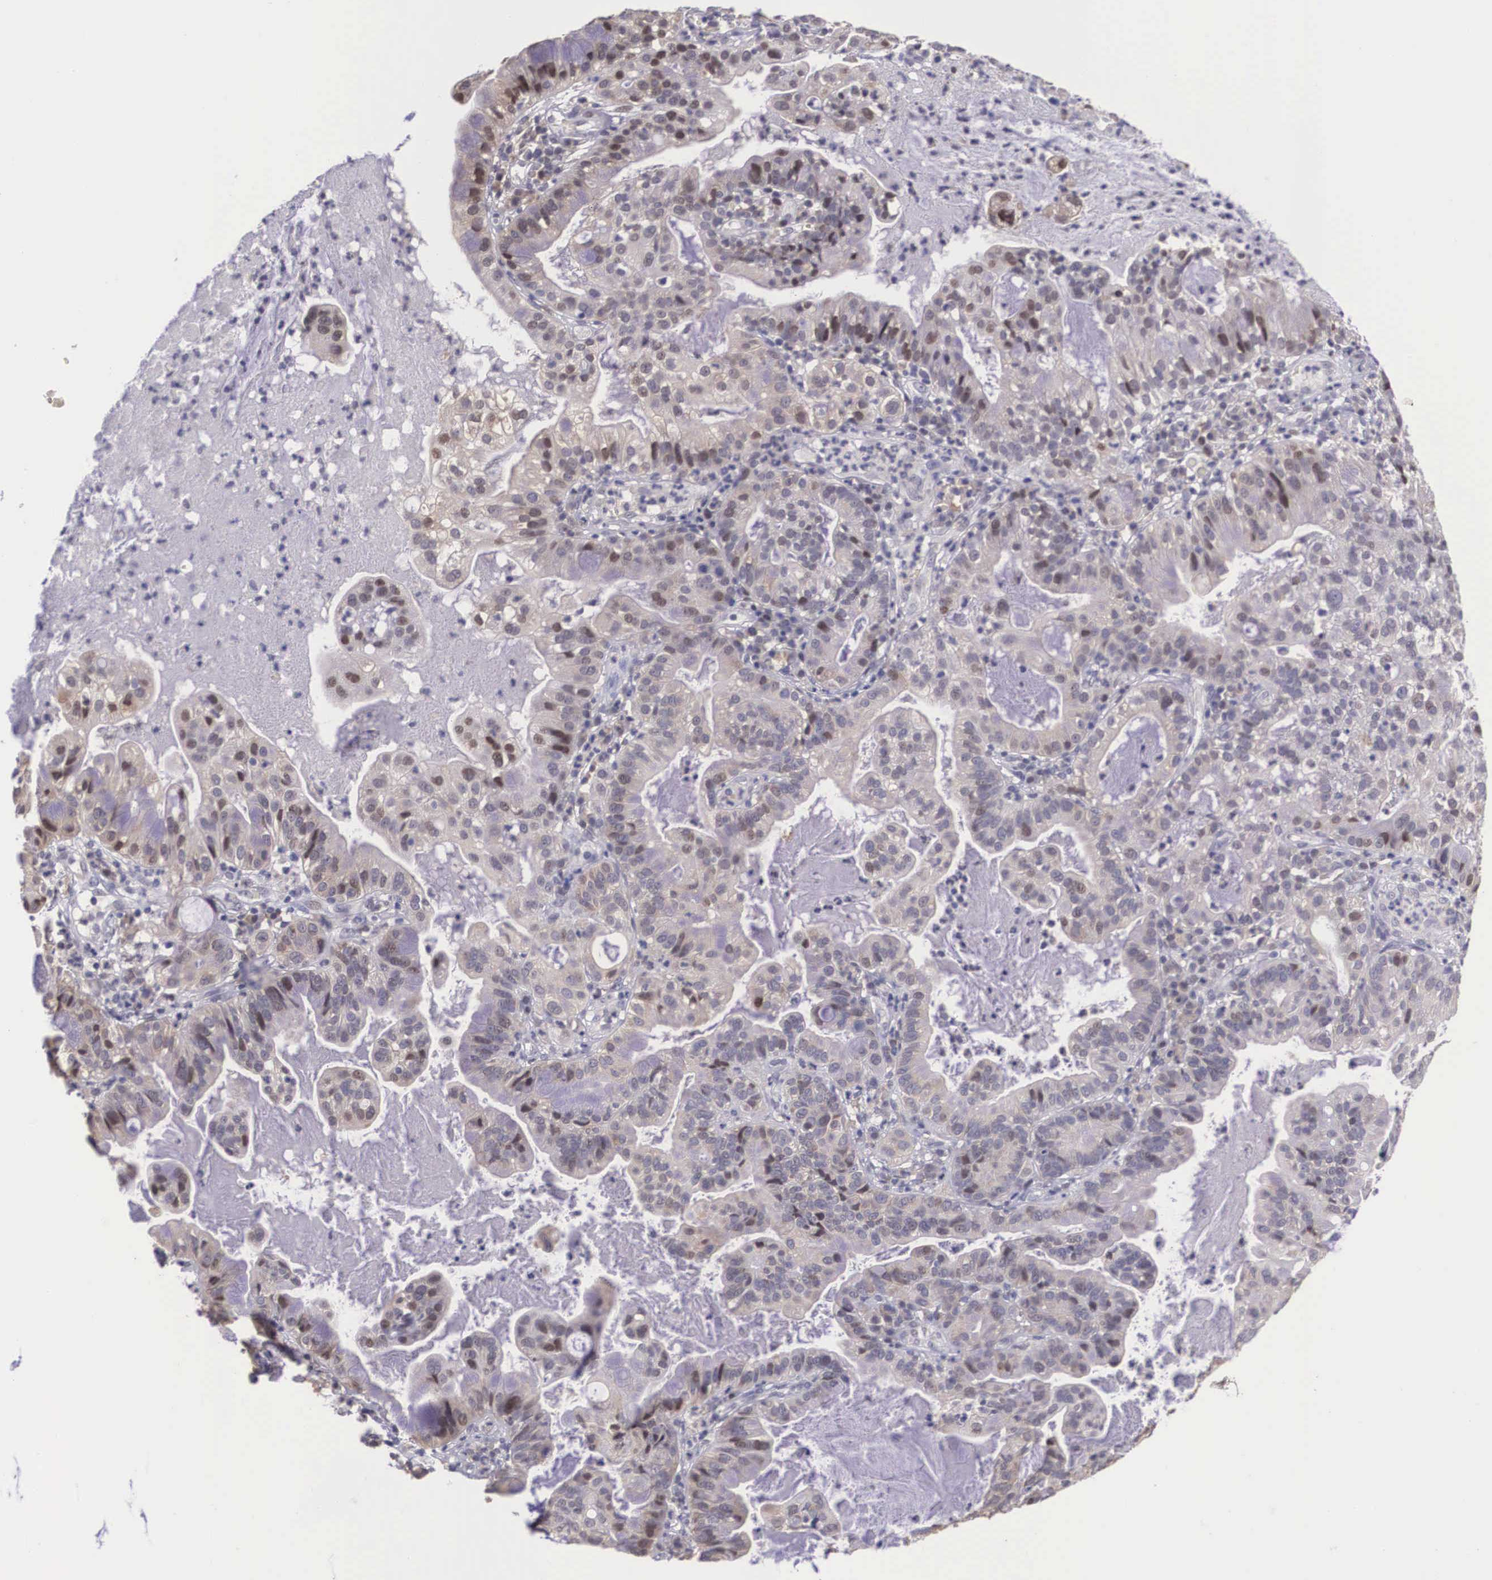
{"staining": {"intensity": "weak", "quantity": "25%-75%", "location": "cytoplasmic/membranous,nuclear"}, "tissue": "cervical cancer", "cell_type": "Tumor cells", "image_type": "cancer", "snomed": [{"axis": "morphology", "description": "Adenocarcinoma, NOS"}, {"axis": "topography", "description": "Cervix"}], "caption": "Brown immunohistochemical staining in adenocarcinoma (cervical) demonstrates weak cytoplasmic/membranous and nuclear positivity in about 25%-75% of tumor cells.", "gene": "SLC25A21", "patient": {"sex": "female", "age": 41}}